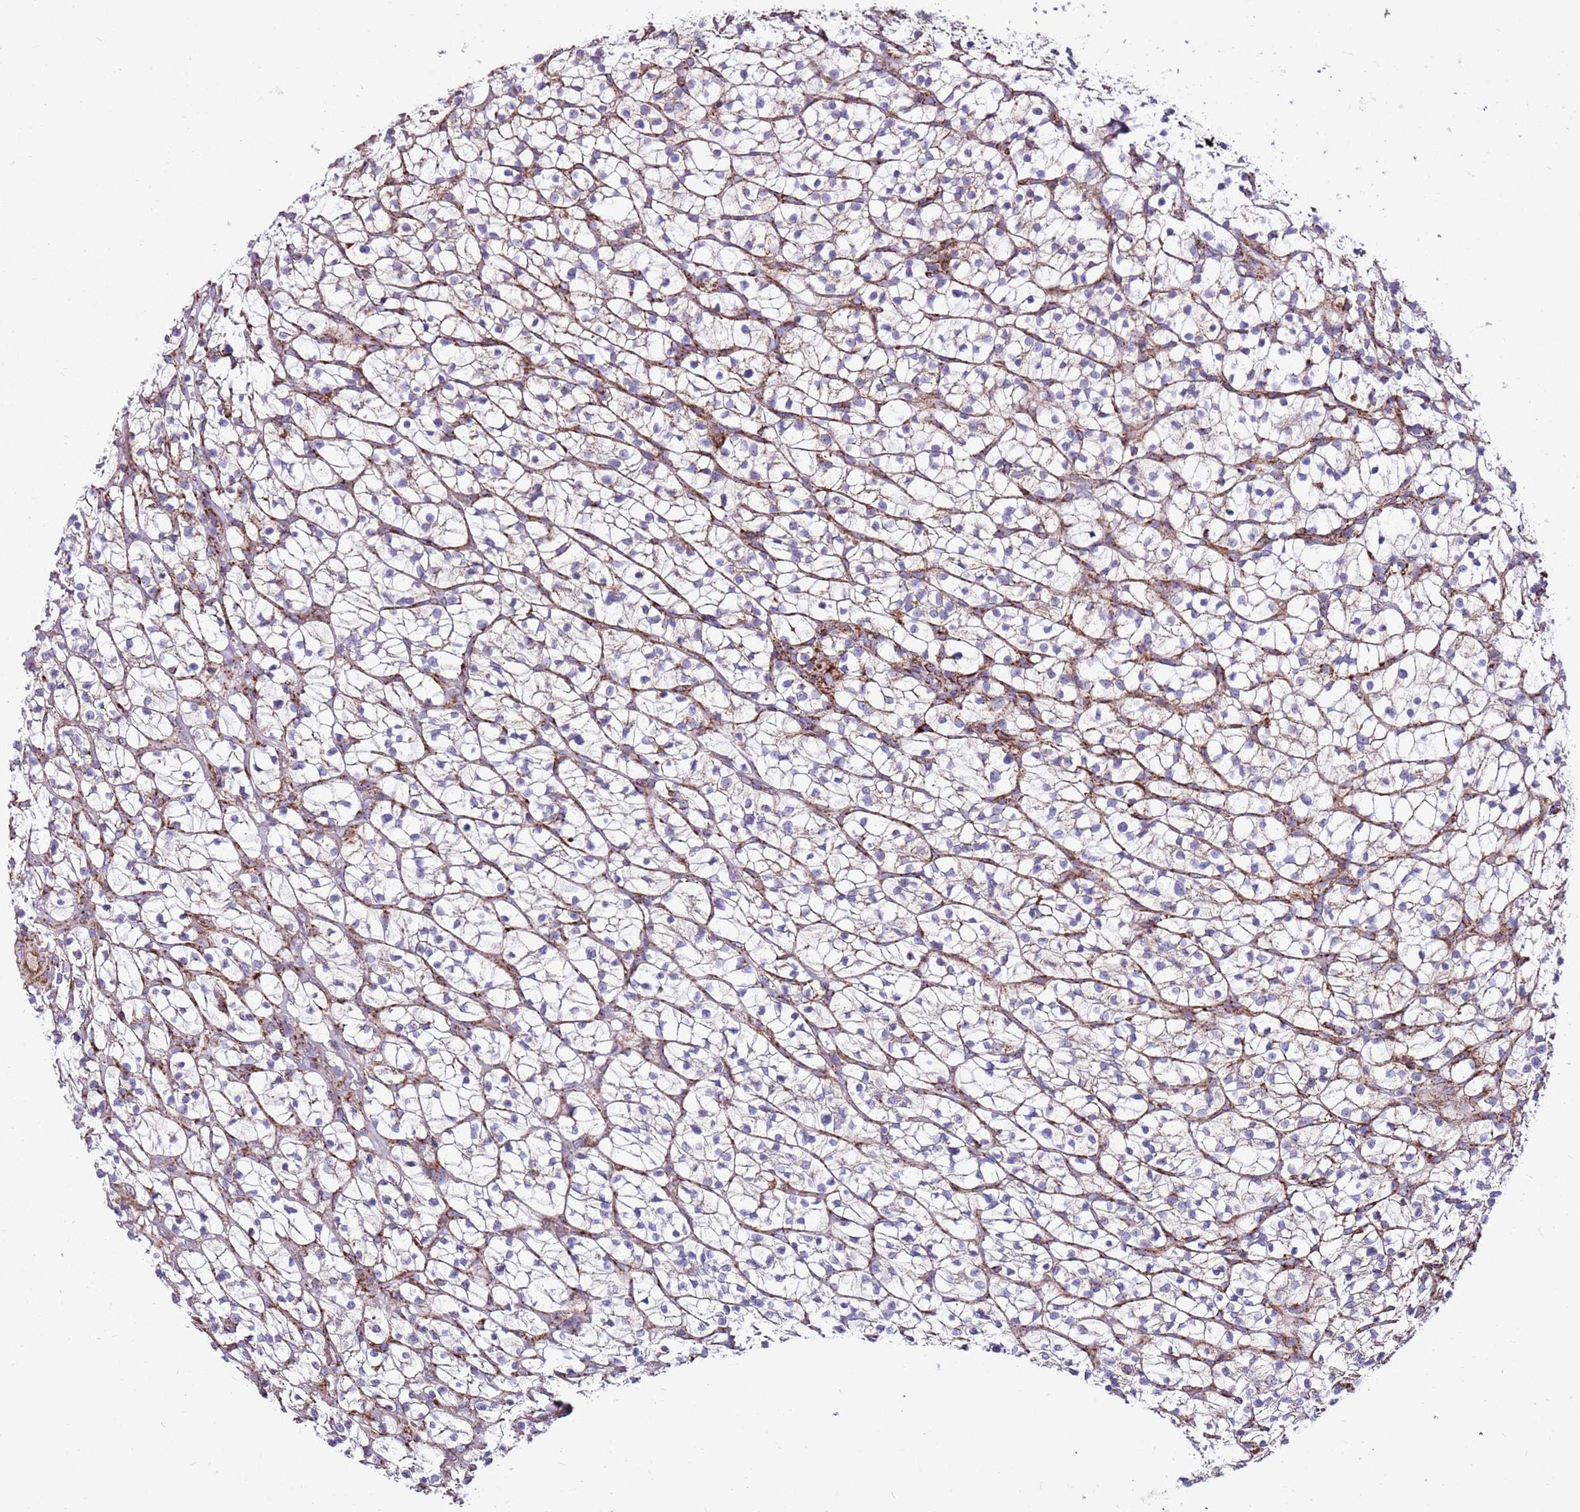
{"staining": {"intensity": "negative", "quantity": "none", "location": "none"}, "tissue": "renal cancer", "cell_type": "Tumor cells", "image_type": "cancer", "snomed": [{"axis": "morphology", "description": "Adenocarcinoma, NOS"}, {"axis": "topography", "description": "Kidney"}], "caption": "This image is of renal cancer (adenocarcinoma) stained with IHC to label a protein in brown with the nuclei are counter-stained blue. There is no positivity in tumor cells.", "gene": "HECTD4", "patient": {"sex": "female", "age": 64}}